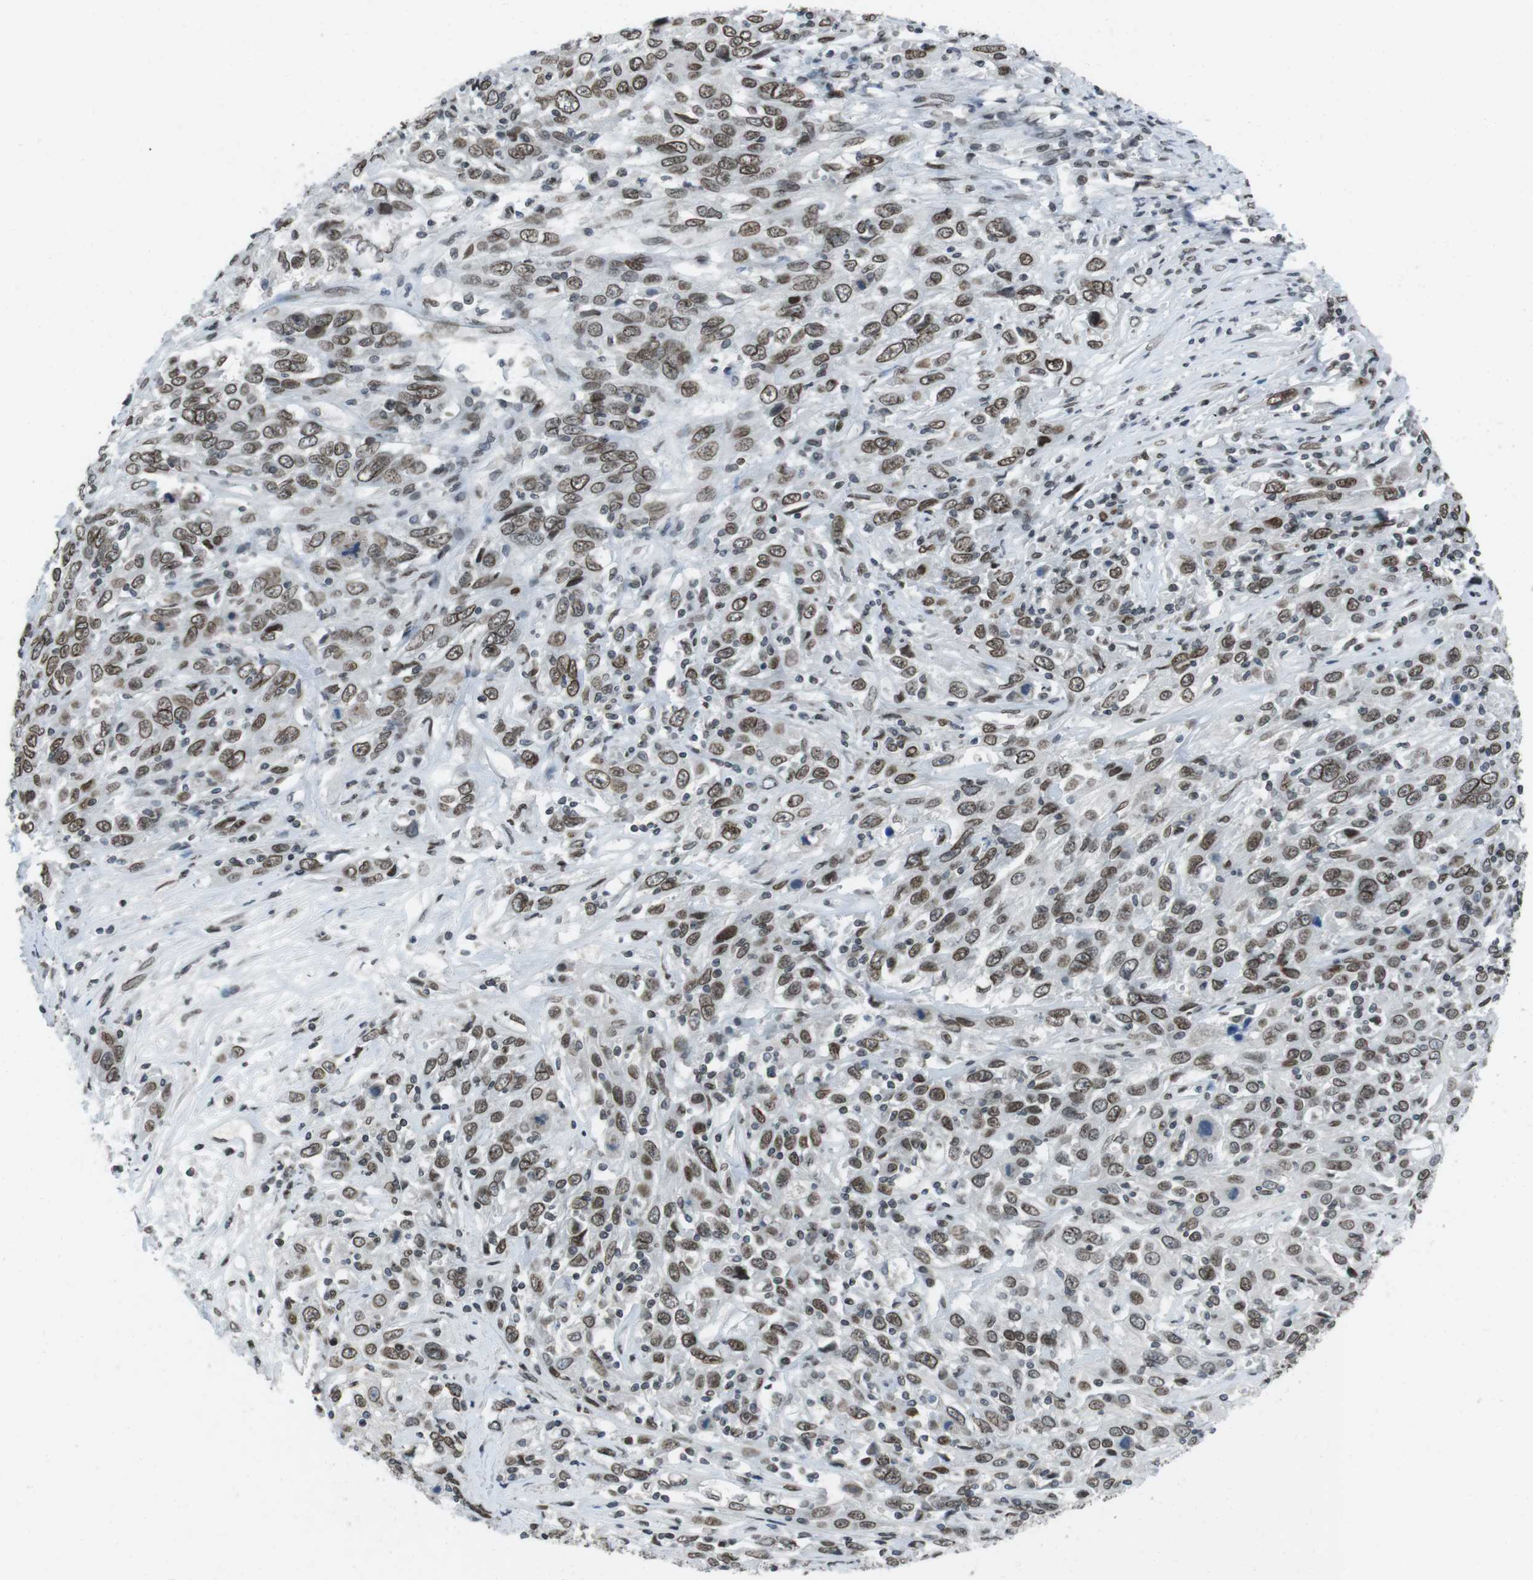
{"staining": {"intensity": "moderate", "quantity": ">75%", "location": "cytoplasmic/membranous,nuclear"}, "tissue": "cervical cancer", "cell_type": "Tumor cells", "image_type": "cancer", "snomed": [{"axis": "morphology", "description": "Squamous cell carcinoma, NOS"}, {"axis": "topography", "description": "Cervix"}], "caption": "The micrograph exhibits a brown stain indicating the presence of a protein in the cytoplasmic/membranous and nuclear of tumor cells in cervical cancer.", "gene": "MAD1L1", "patient": {"sex": "female", "age": 46}}